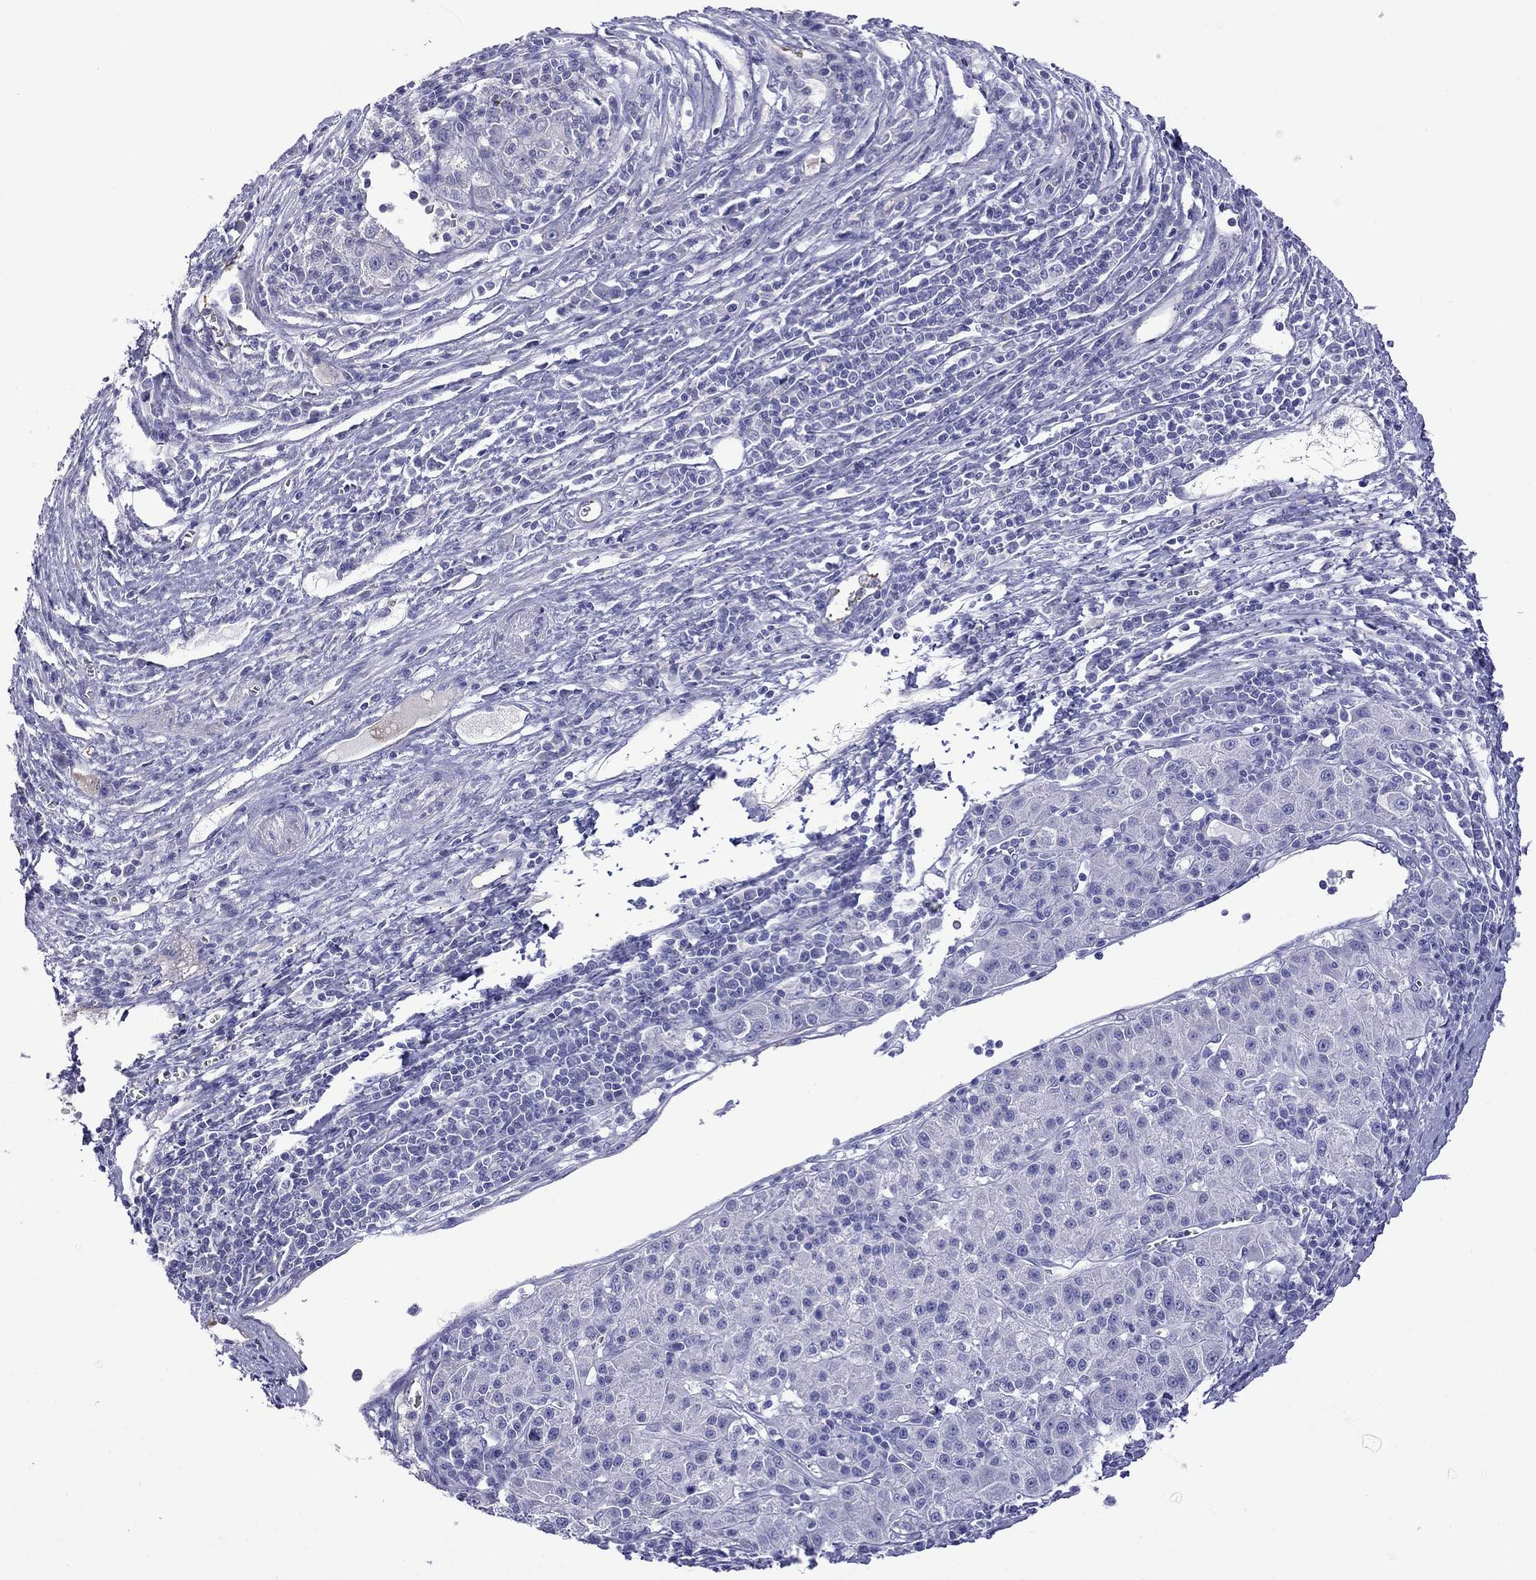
{"staining": {"intensity": "negative", "quantity": "none", "location": "none"}, "tissue": "liver cancer", "cell_type": "Tumor cells", "image_type": "cancer", "snomed": [{"axis": "morphology", "description": "Carcinoma, Hepatocellular, NOS"}, {"axis": "topography", "description": "Liver"}], "caption": "There is no significant staining in tumor cells of liver cancer. (Immunohistochemistry, brightfield microscopy, high magnification).", "gene": "STAR", "patient": {"sex": "female", "age": 60}}